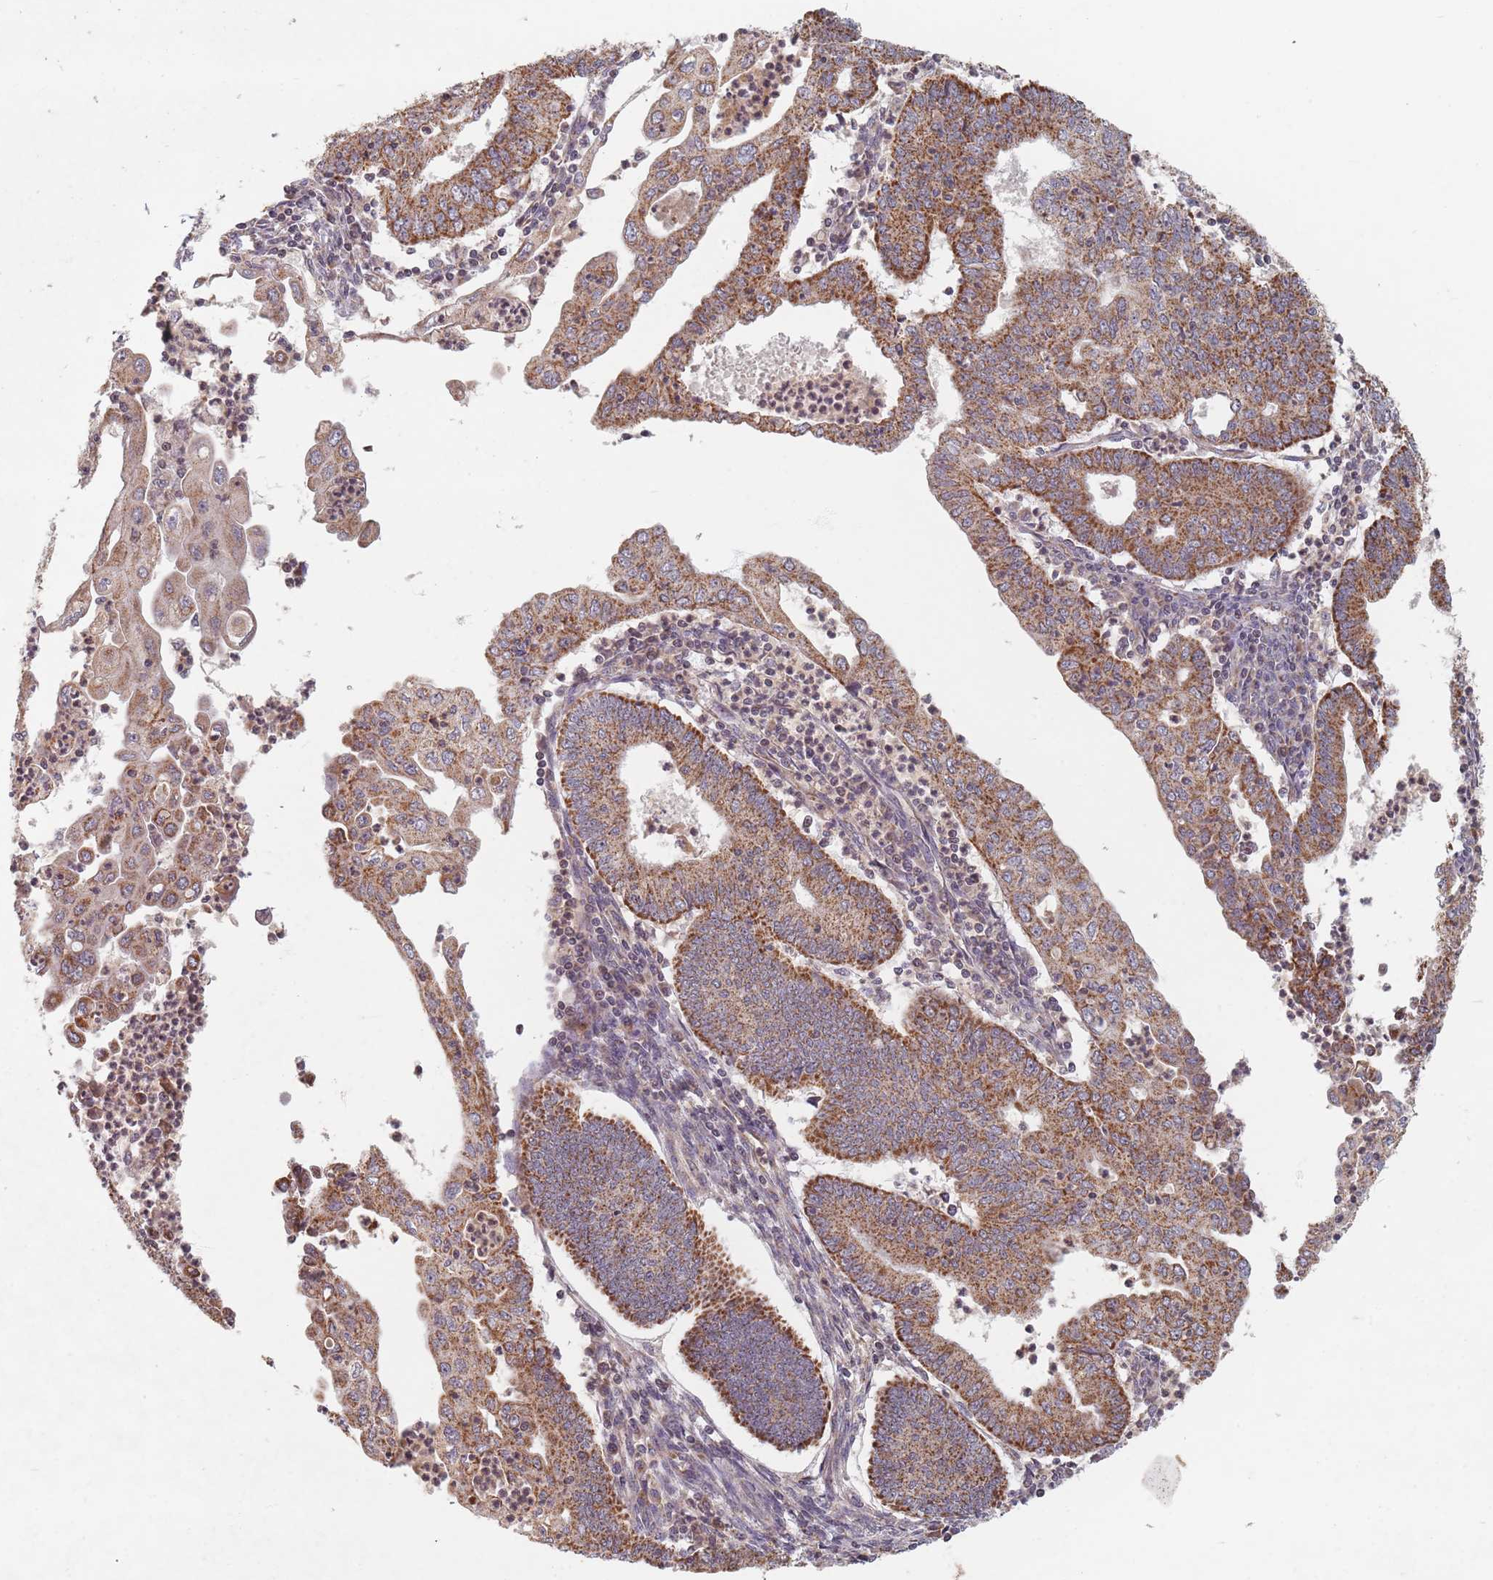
{"staining": {"intensity": "moderate", "quantity": ">75%", "location": "cytoplasmic/membranous"}, "tissue": "endometrial cancer", "cell_type": "Tumor cells", "image_type": "cancer", "snomed": [{"axis": "morphology", "description": "Adenocarcinoma, NOS"}, {"axis": "topography", "description": "Endometrium"}], "caption": "IHC photomicrograph of neoplastic tissue: human adenocarcinoma (endometrial) stained using immunohistochemistry exhibits medium levels of moderate protein expression localized specifically in the cytoplasmic/membranous of tumor cells, appearing as a cytoplasmic/membranous brown color.", "gene": "OR2M4", "patient": {"sex": "female", "age": 60}}